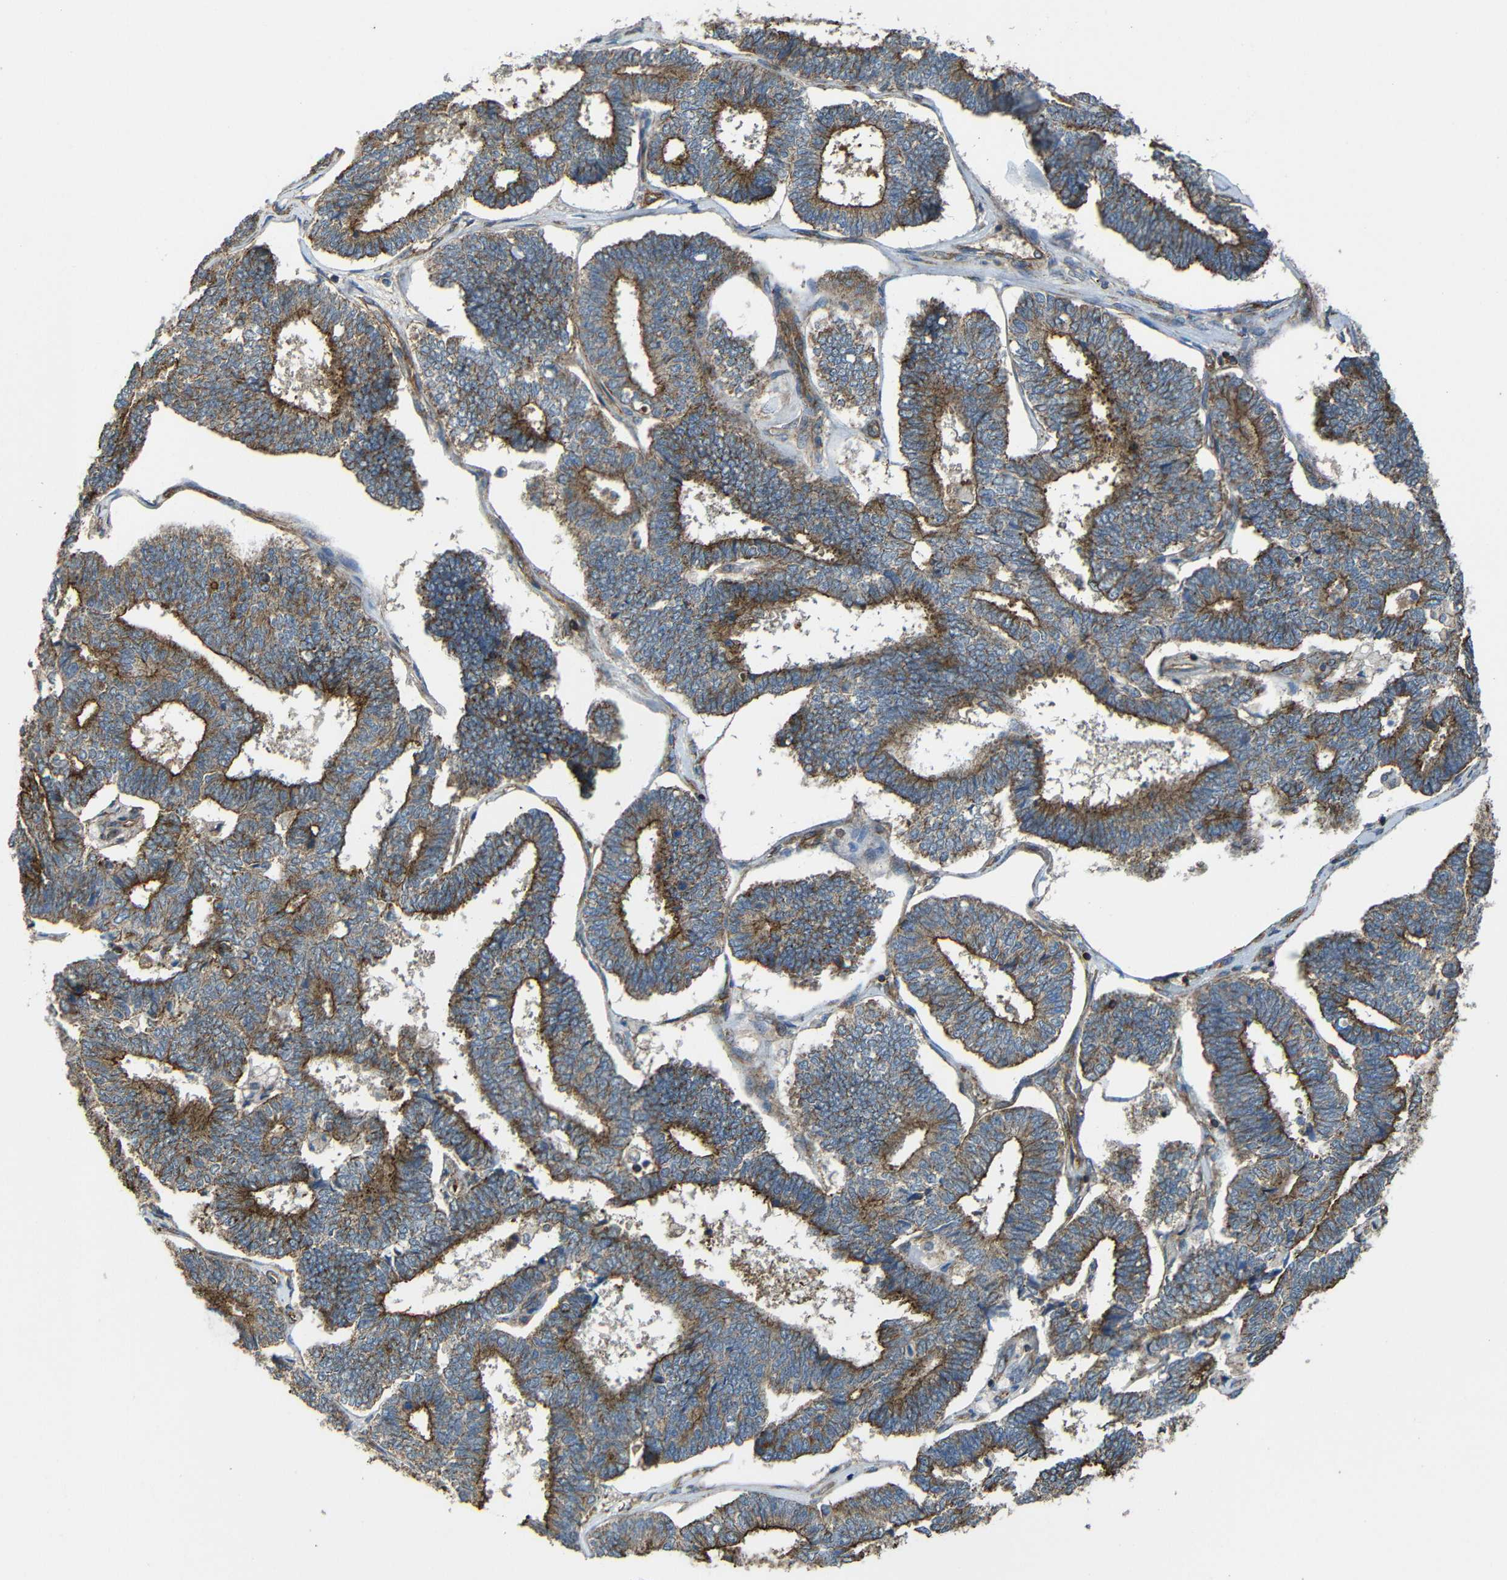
{"staining": {"intensity": "strong", "quantity": ">75%", "location": "cytoplasmic/membranous"}, "tissue": "endometrial cancer", "cell_type": "Tumor cells", "image_type": "cancer", "snomed": [{"axis": "morphology", "description": "Adenocarcinoma, NOS"}, {"axis": "topography", "description": "Endometrium"}], "caption": "The image displays a brown stain indicating the presence of a protein in the cytoplasmic/membranous of tumor cells in adenocarcinoma (endometrial). (DAB (3,3'-diaminobenzidine) IHC with brightfield microscopy, high magnification).", "gene": "PTCH1", "patient": {"sex": "female", "age": 70}}